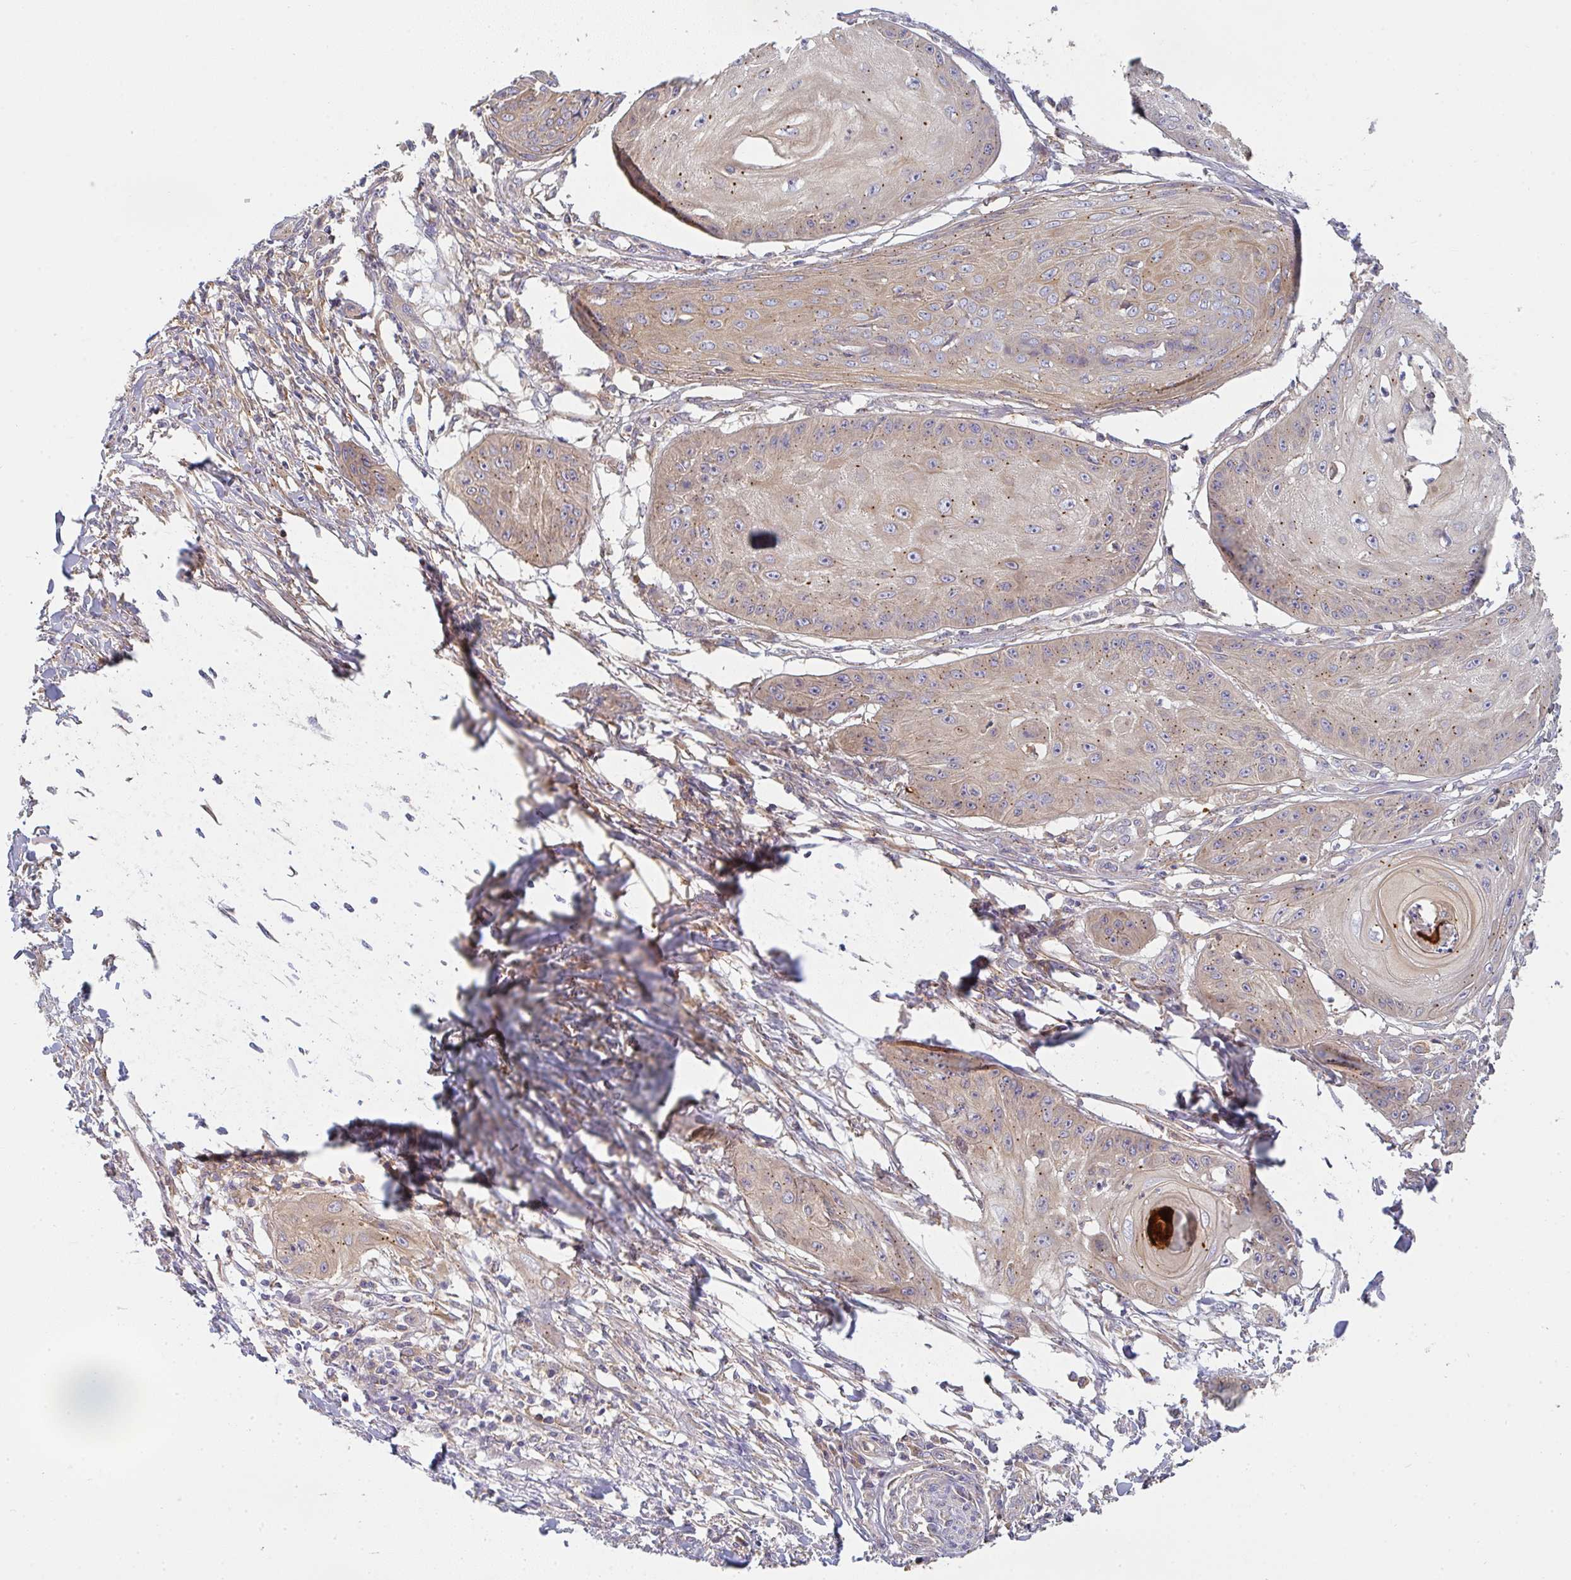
{"staining": {"intensity": "weak", "quantity": ">75%", "location": "cytoplasmic/membranous"}, "tissue": "skin cancer", "cell_type": "Tumor cells", "image_type": "cancer", "snomed": [{"axis": "morphology", "description": "Squamous cell carcinoma, NOS"}, {"axis": "topography", "description": "Skin"}], "caption": "IHC photomicrograph of neoplastic tissue: skin cancer (squamous cell carcinoma) stained using immunohistochemistry exhibits low levels of weak protein expression localized specifically in the cytoplasmic/membranous of tumor cells, appearing as a cytoplasmic/membranous brown color.", "gene": "SNX5", "patient": {"sex": "male", "age": 70}}